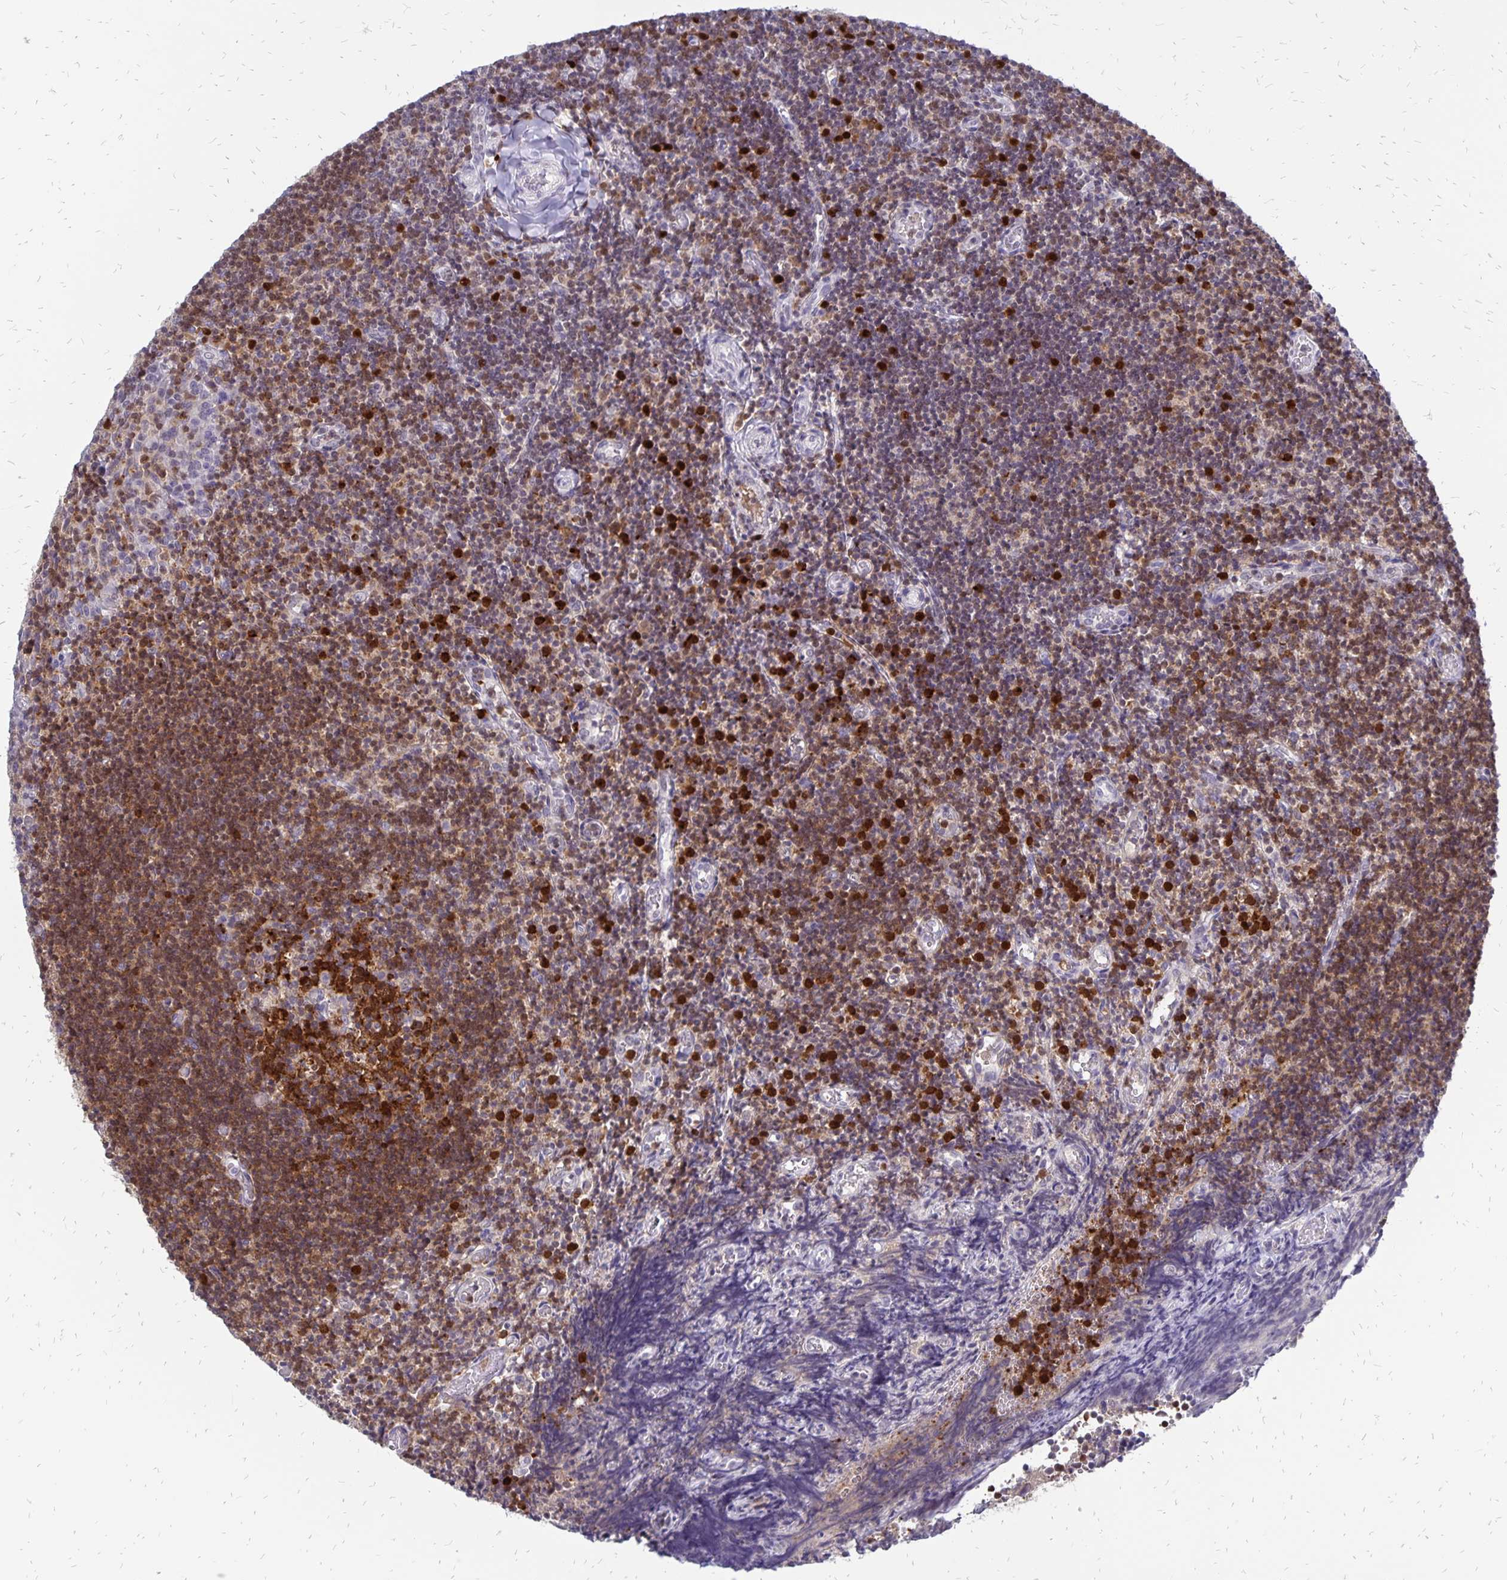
{"staining": {"intensity": "strong", "quantity": ">75%", "location": "cytoplasmic/membranous,nuclear"}, "tissue": "tonsil", "cell_type": "Germinal center cells", "image_type": "normal", "snomed": [{"axis": "morphology", "description": "Normal tissue, NOS"}, {"axis": "topography", "description": "Tonsil"}], "caption": "Protein expression by IHC demonstrates strong cytoplasmic/membranous,nuclear expression in approximately >75% of germinal center cells in benign tonsil. (DAB (3,3'-diaminobenzidine) IHC with brightfield microscopy, high magnification).", "gene": "DCK", "patient": {"sex": "female", "age": 10}}